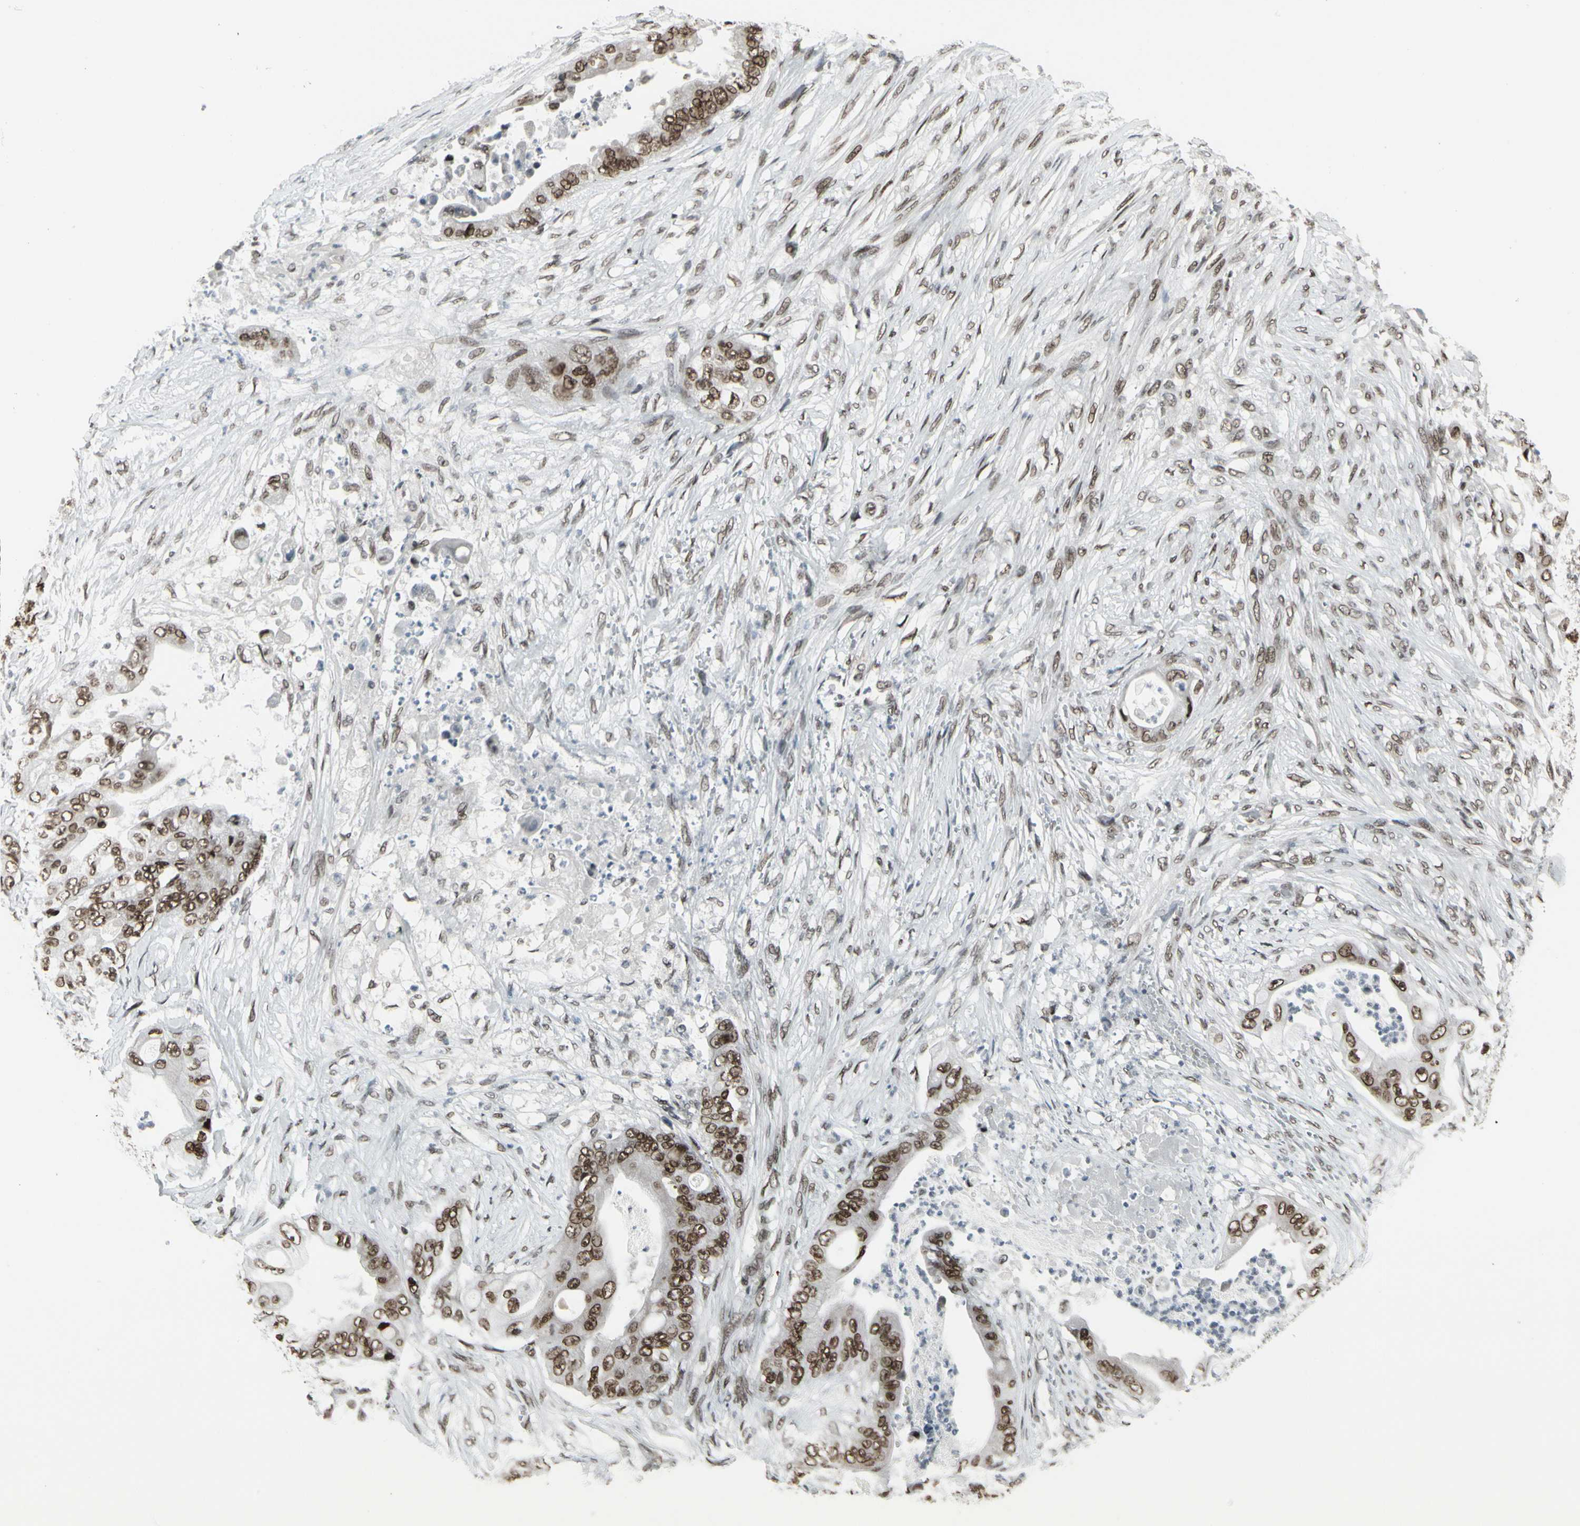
{"staining": {"intensity": "strong", "quantity": ">75%", "location": "nuclear"}, "tissue": "stomach cancer", "cell_type": "Tumor cells", "image_type": "cancer", "snomed": [{"axis": "morphology", "description": "Adenocarcinoma, NOS"}, {"axis": "topography", "description": "Stomach"}], "caption": "Tumor cells exhibit high levels of strong nuclear positivity in approximately >75% of cells in stomach cancer.", "gene": "HMG20A", "patient": {"sex": "female", "age": 73}}